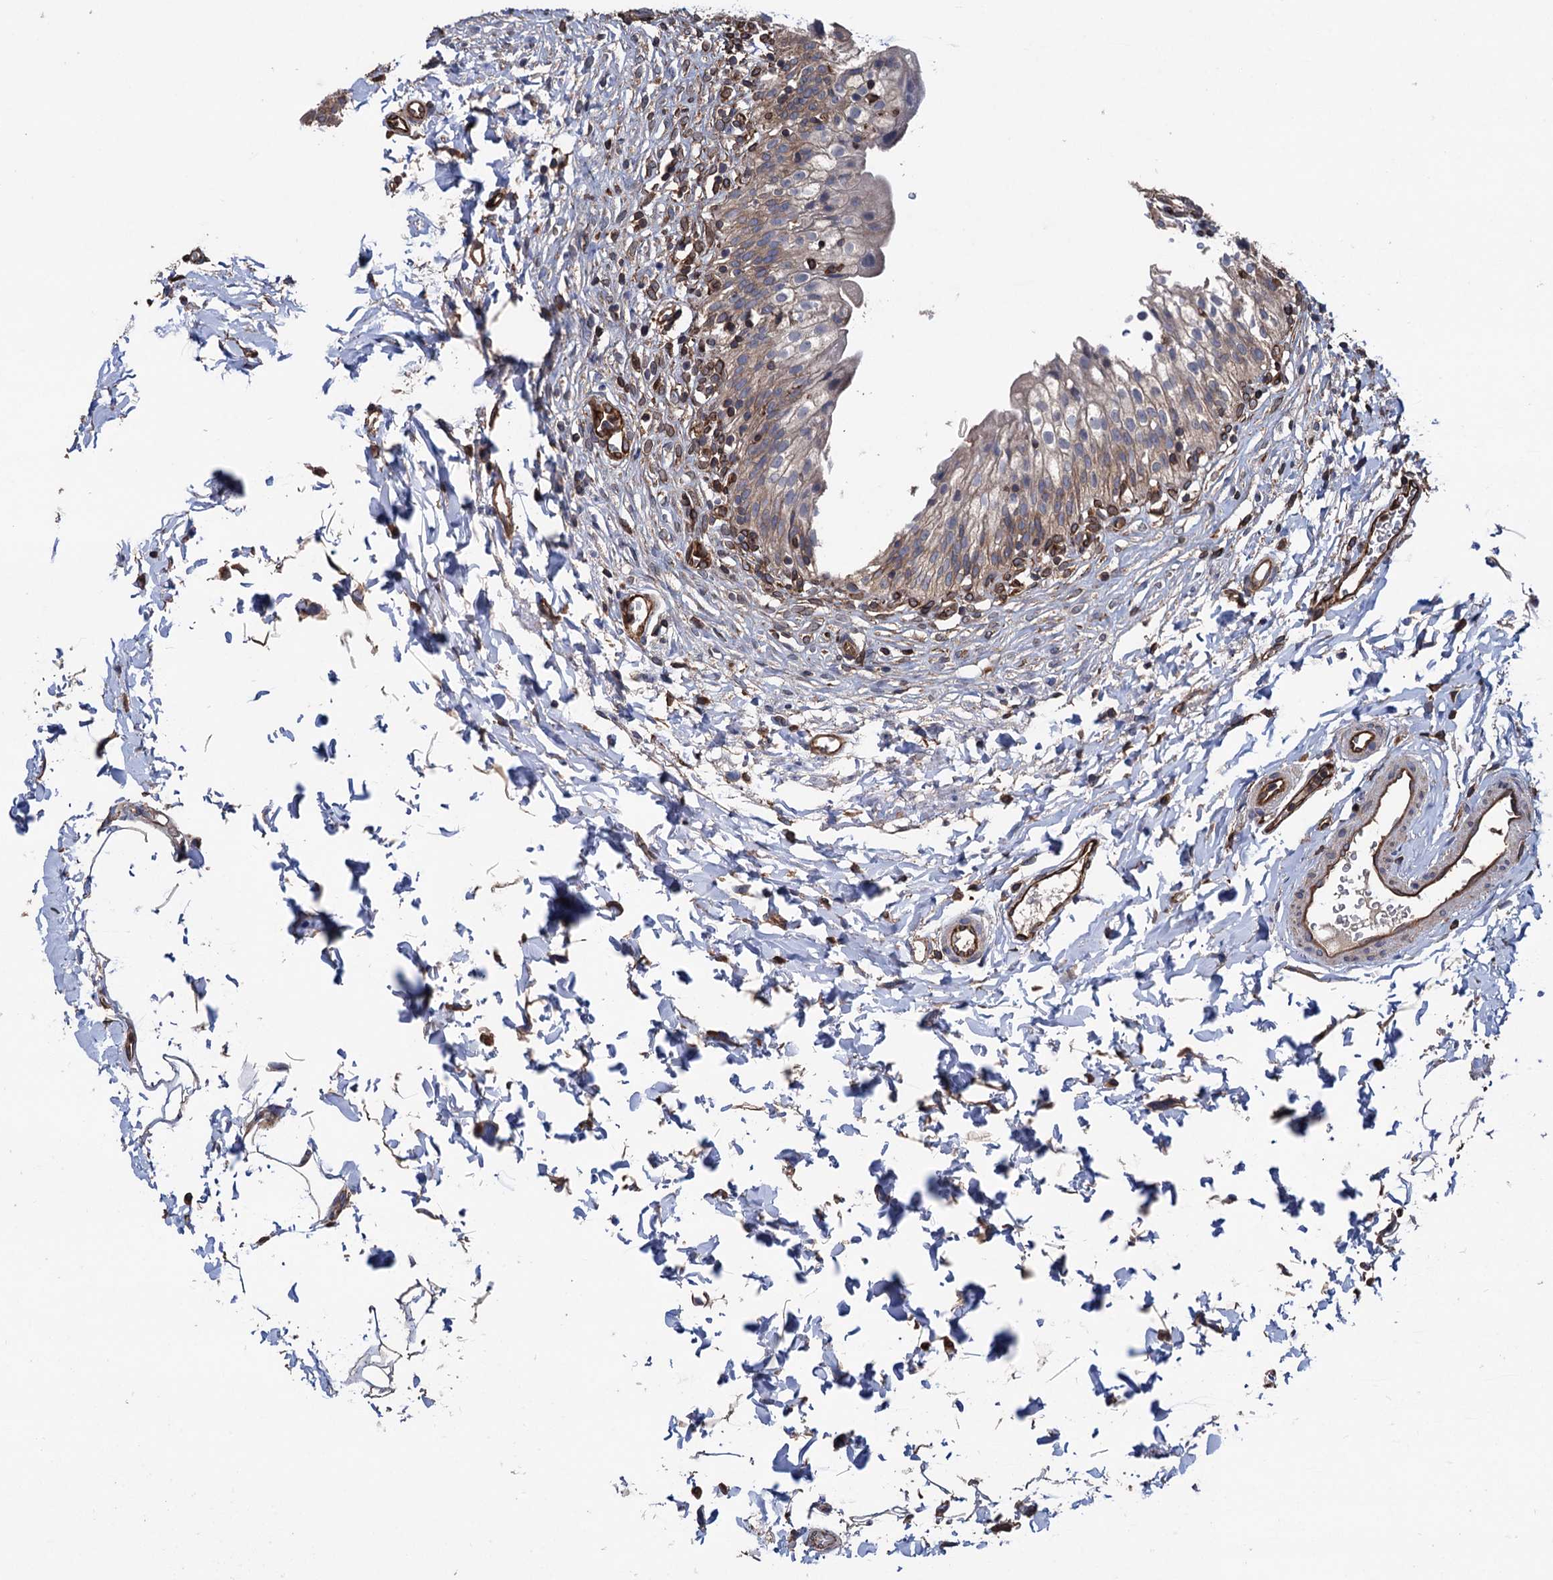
{"staining": {"intensity": "moderate", "quantity": "25%-75%", "location": "cytoplasmic/membranous"}, "tissue": "urinary bladder", "cell_type": "Urothelial cells", "image_type": "normal", "snomed": [{"axis": "morphology", "description": "Normal tissue, NOS"}, {"axis": "topography", "description": "Urinary bladder"}], "caption": "The photomicrograph exhibits staining of normal urinary bladder, revealing moderate cytoplasmic/membranous protein staining (brown color) within urothelial cells. The staining was performed using DAB (3,3'-diaminobenzidine), with brown indicating positive protein expression. Nuclei are stained blue with hematoxylin.", "gene": "STING1", "patient": {"sex": "male", "age": 55}}